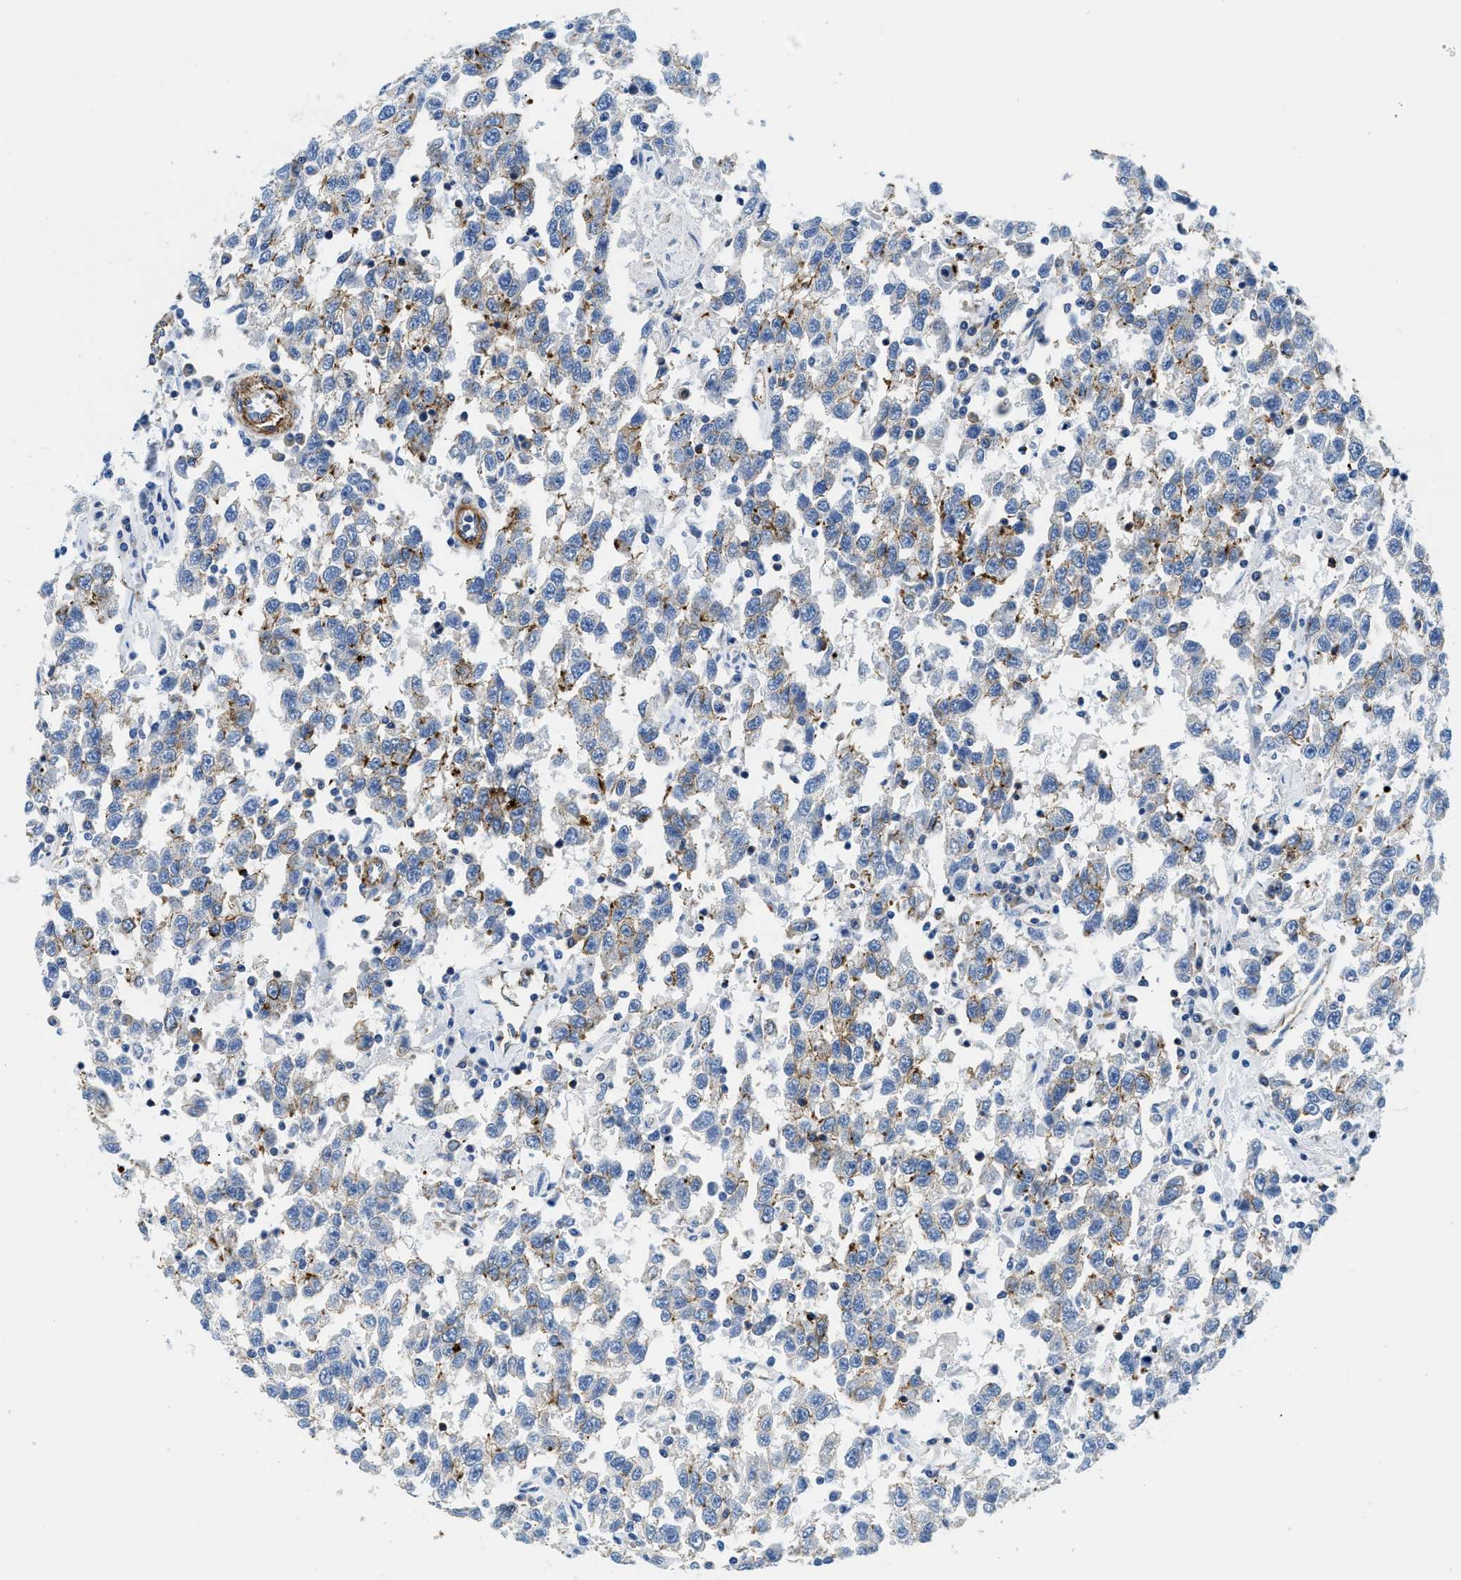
{"staining": {"intensity": "weak", "quantity": "25%-75%", "location": "cytoplasmic/membranous"}, "tissue": "testis cancer", "cell_type": "Tumor cells", "image_type": "cancer", "snomed": [{"axis": "morphology", "description": "Seminoma, NOS"}, {"axis": "topography", "description": "Testis"}], "caption": "This histopathology image displays IHC staining of testis cancer (seminoma), with low weak cytoplasmic/membranous positivity in approximately 25%-75% of tumor cells.", "gene": "CUTA", "patient": {"sex": "male", "age": 41}}